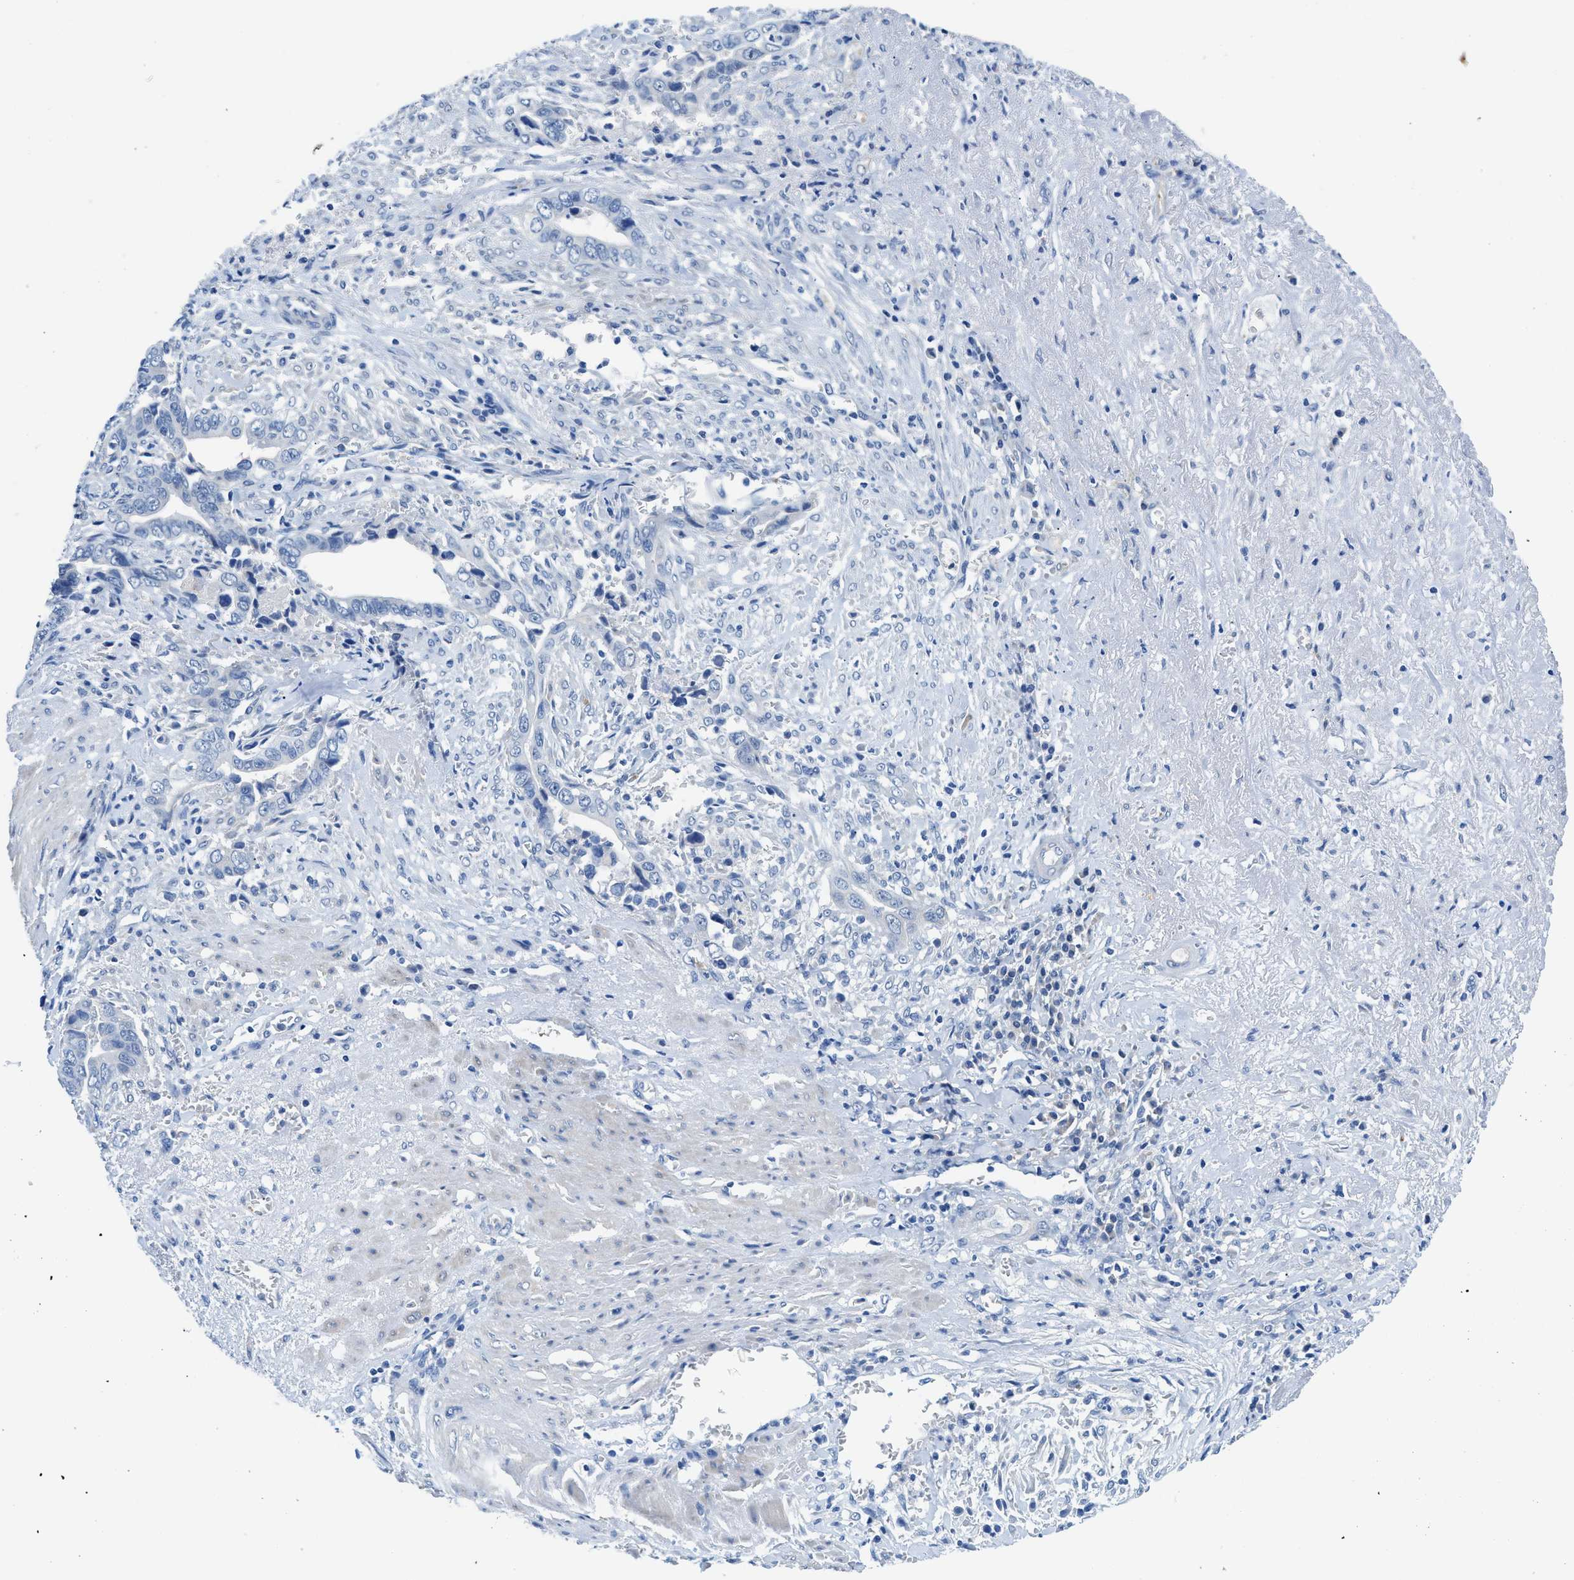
{"staining": {"intensity": "negative", "quantity": "none", "location": "none"}, "tissue": "liver cancer", "cell_type": "Tumor cells", "image_type": "cancer", "snomed": [{"axis": "morphology", "description": "Cholangiocarcinoma"}, {"axis": "topography", "description": "Liver"}], "caption": "Liver cancer was stained to show a protein in brown. There is no significant staining in tumor cells.", "gene": "SLC10A6", "patient": {"sex": "female", "age": 79}}